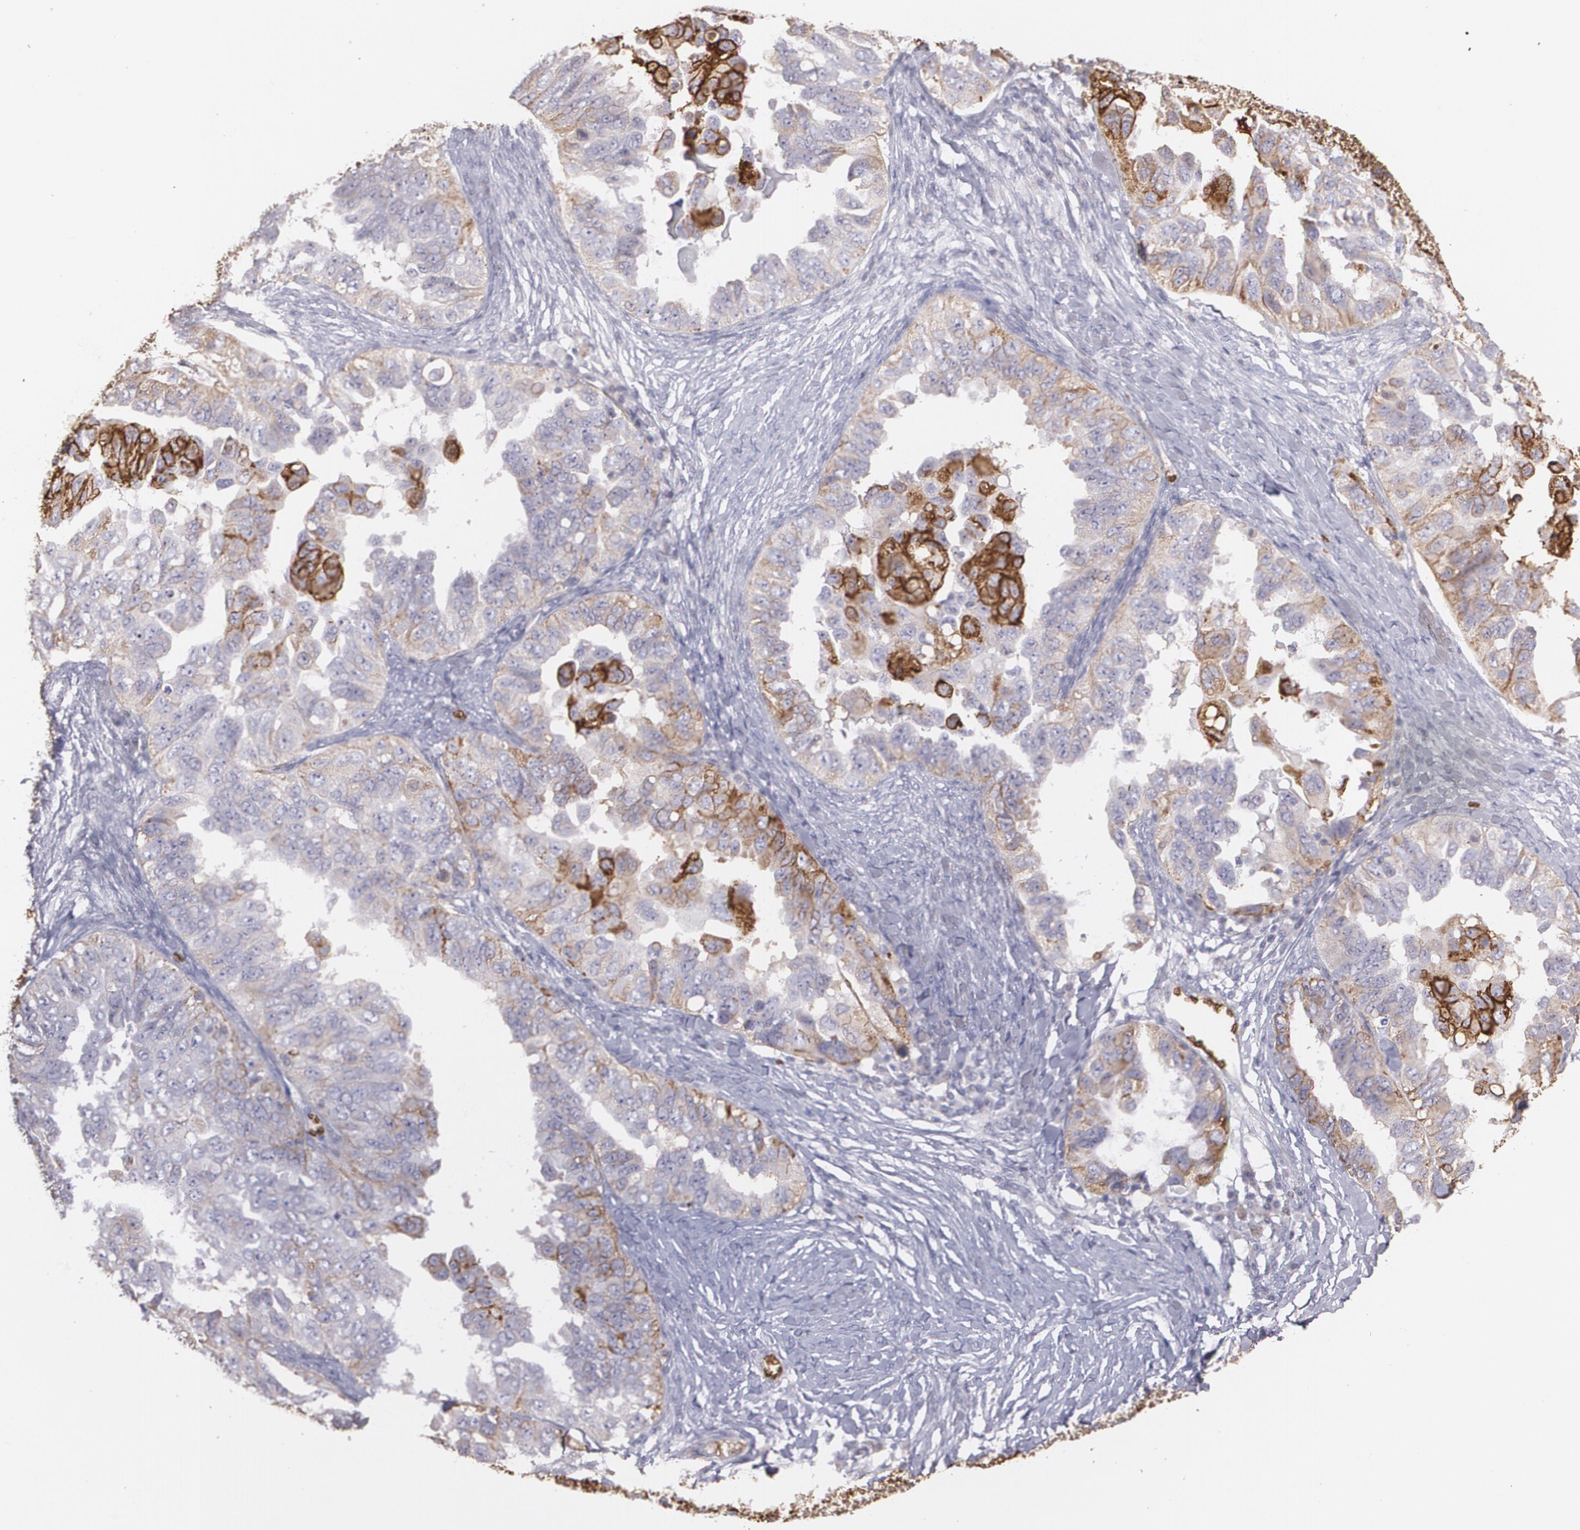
{"staining": {"intensity": "weak", "quantity": ">75%", "location": "cytoplasmic/membranous"}, "tissue": "ovarian cancer", "cell_type": "Tumor cells", "image_type": "cancer", "snomed": [{"axis": "morphology", "description": "Cystadenocarcinoma, serous, NOS"}, {"axis": "topography", "description": "Ovary"}], "caption": "Protein positivity by IHC demonstrates weak cytoplasmic/membranous expression in about >75% of tumor cells in serous cystadenocarcinoma (ovarian). Nuclei are stained in blue.", "gene": "SLC2A1", "patient": {"sex": "female", "age": 82}}